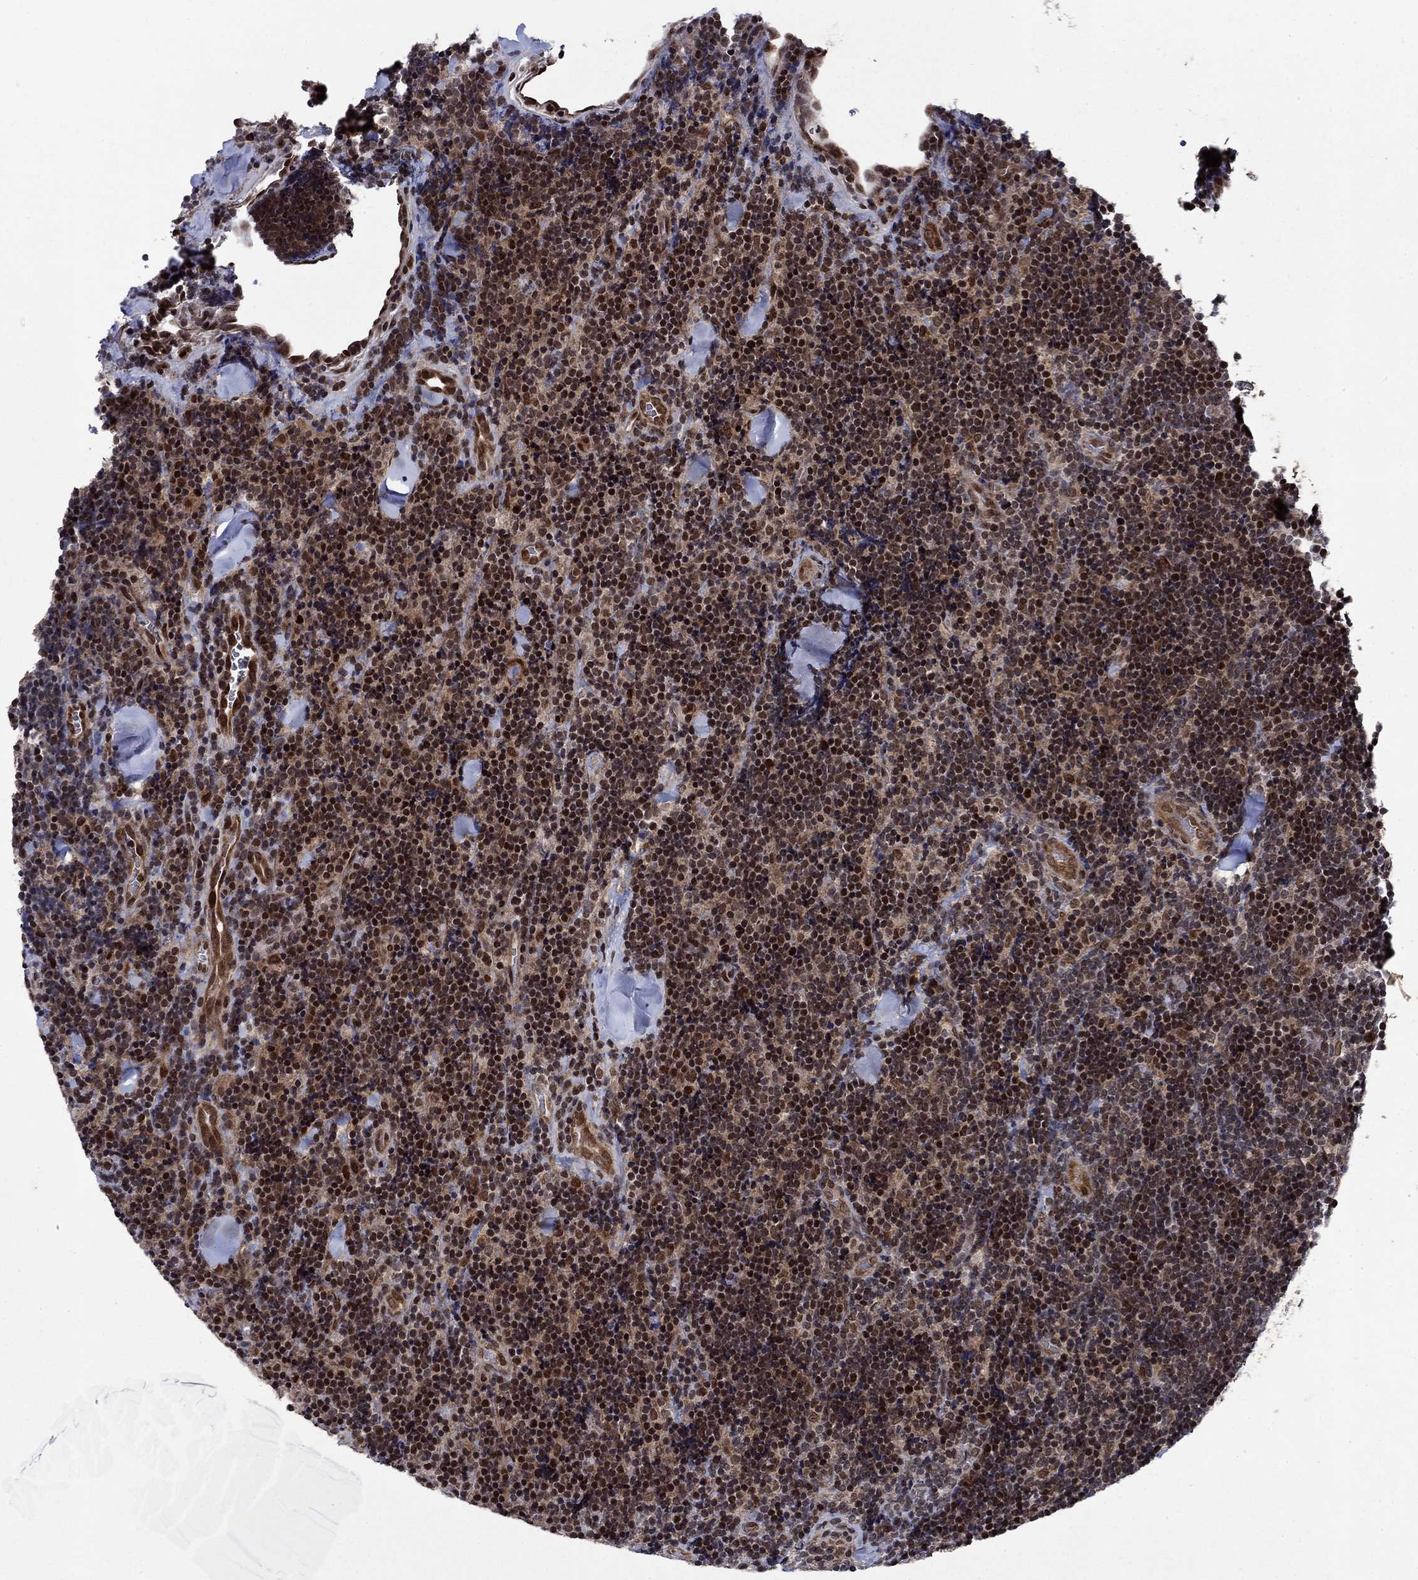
{"staining": {"intensity": "strong", "quantity": "25%-75%", "location": "nuclear"}, "tissue": "lymphoma", "cell_type": "Tumor cells", "image_type": "cancer", "snomed": [{"axis": "morphology", "description": "Malignant lymphoma, non-Hodgkin's type, Low grade"}, {"axis": "topography", "description": "Lymph node"}], "caption": "Strong nuclear protein staining is present in about 25%-75% of tumor cells in lymphoma.", "gene": "PRICKLE4", "patient": {"sex": "female", "age": 56}}